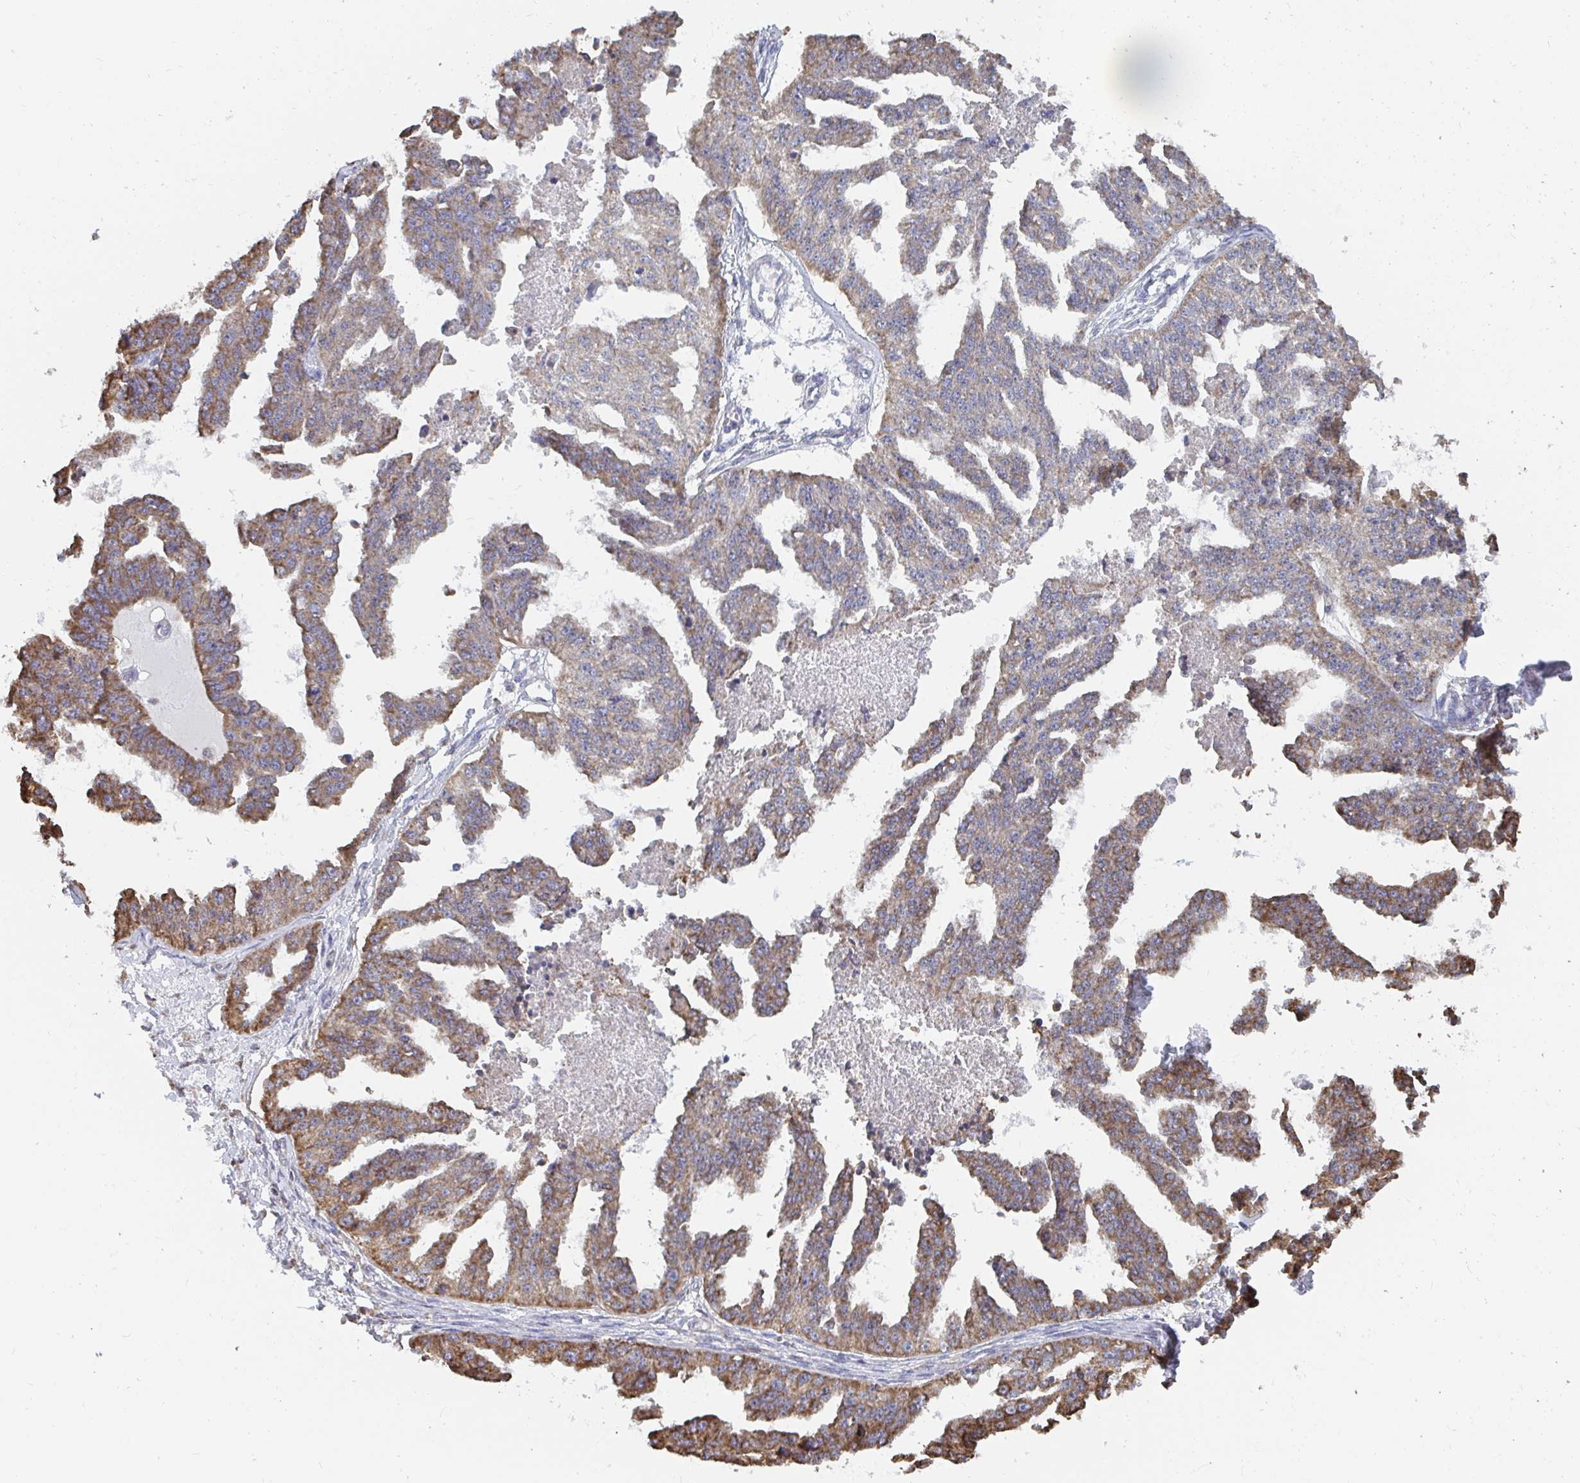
{"staining": {"intensity": "moderate", "quantity": ">75%", "location": "cytoplasmic/membranous"}, "tissue": "ovarian cancer", "cell_type": "Tumor cells", "image_type": "cancer", "snomed": [{"axis": "morphology", "description": "Cystadenocarcinoma, serous, NOS"}, {"axis": "topography", "description": "Ovary"}], "caption": "Tumor cells display medium levels of moderate cytoplasmic/membranous positivity in about >75% of cells in ovarian serous cystadenocarcinoma. Nuclei are stained in blue.", "gene": "ELAVL1", "patient": {"sex": "female", "age": 58}}